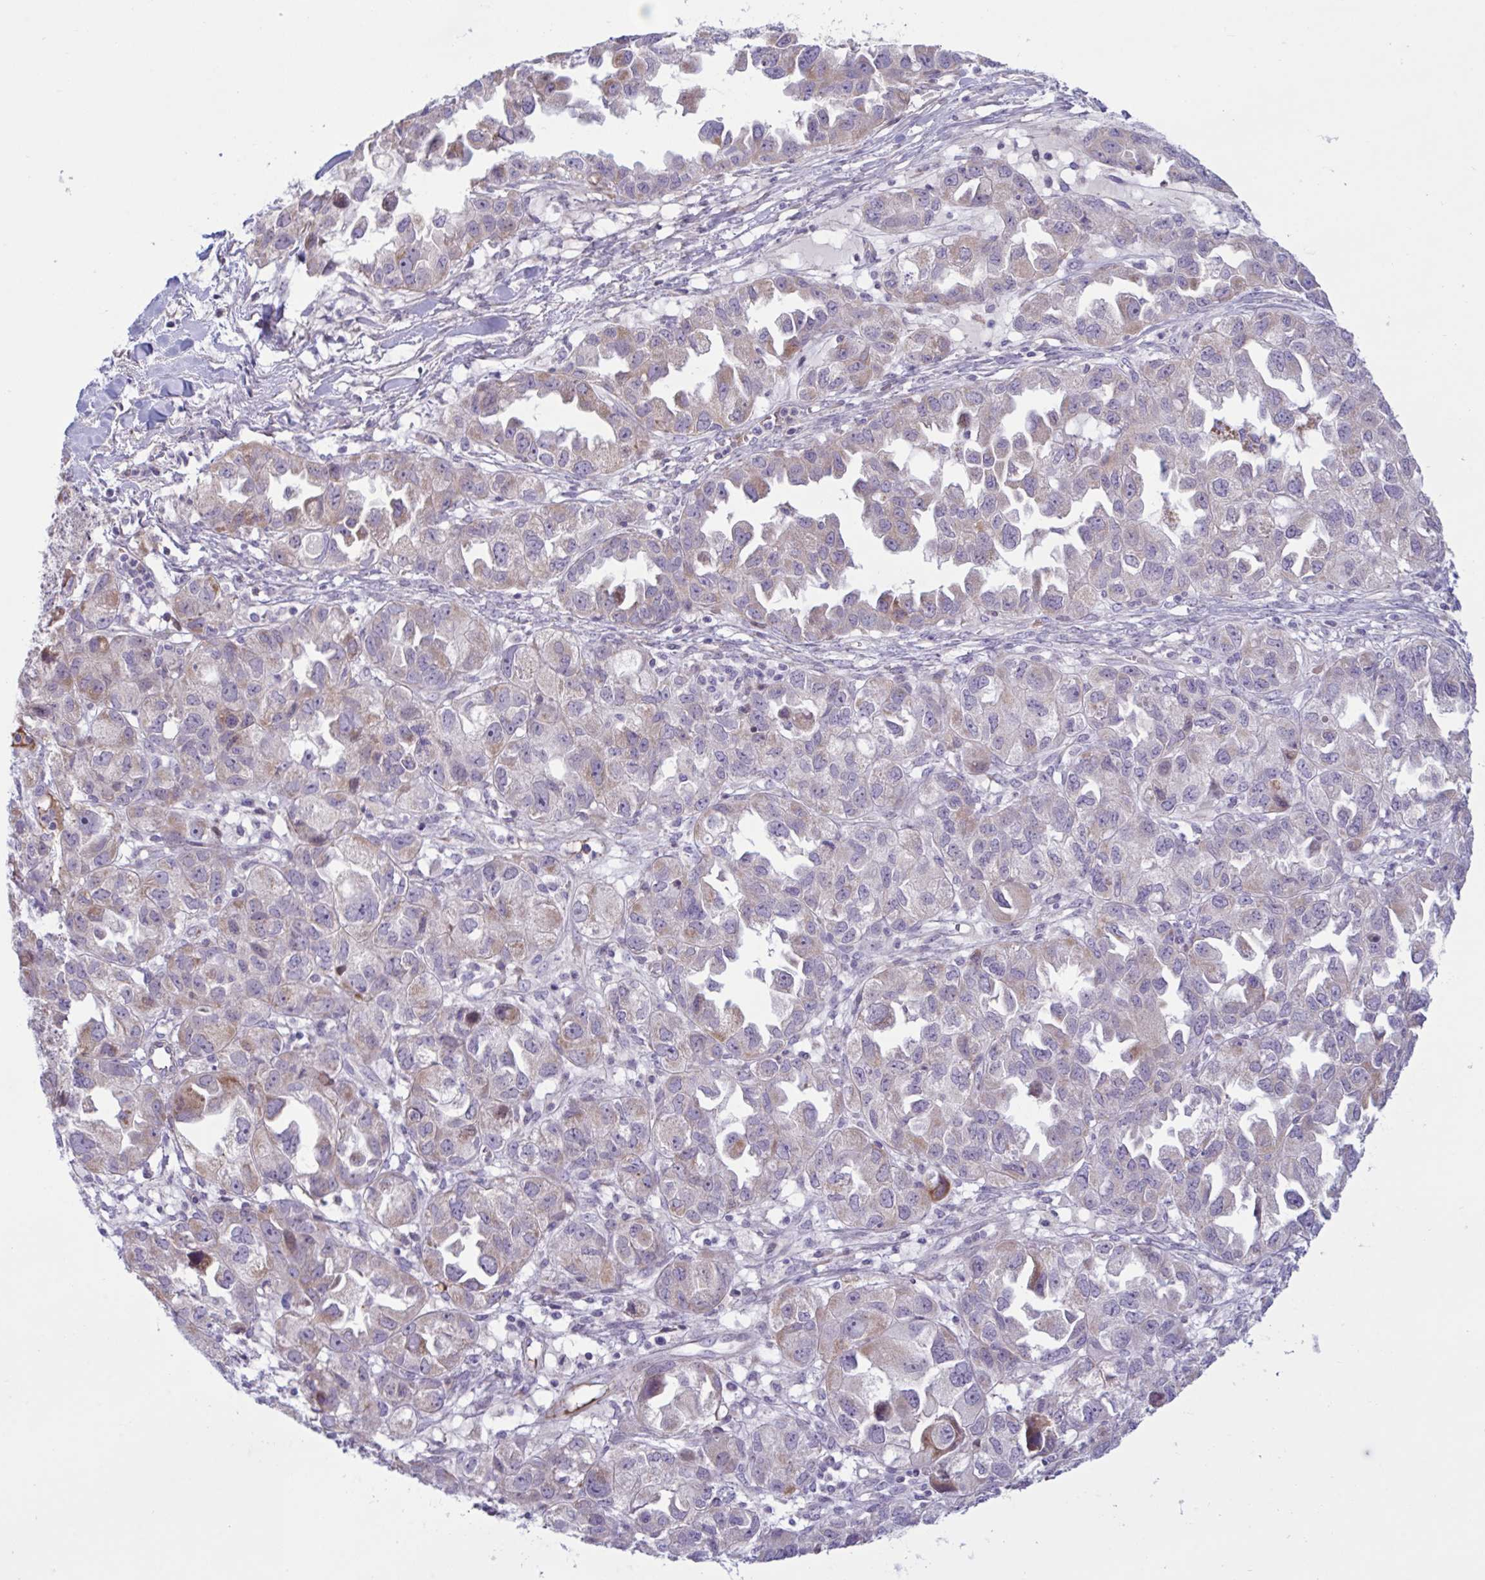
{"staining": {"intensity": "weak", "quantity": "25%-75%", "location": "cytoplasmic/membranous"}, "tissue": "ovarian cancer", "cell_type": "Tumor cells", "image_type": "cancer", "snomed": [{"axis": "morphology", "description": "Cystadenocarcinoma, serous, NOS"}, {"axis": "topography", "description": "Ovary"}], "caption": "Immunohistochemical staining of serous cystadenocarcinoma (ovarian) shows low levels of weak cytoplasmic/membranous expression in about 25%-75% of tumor cells.", "gene": "VWC2", "patient": {"sex": "female", "age": 84}}